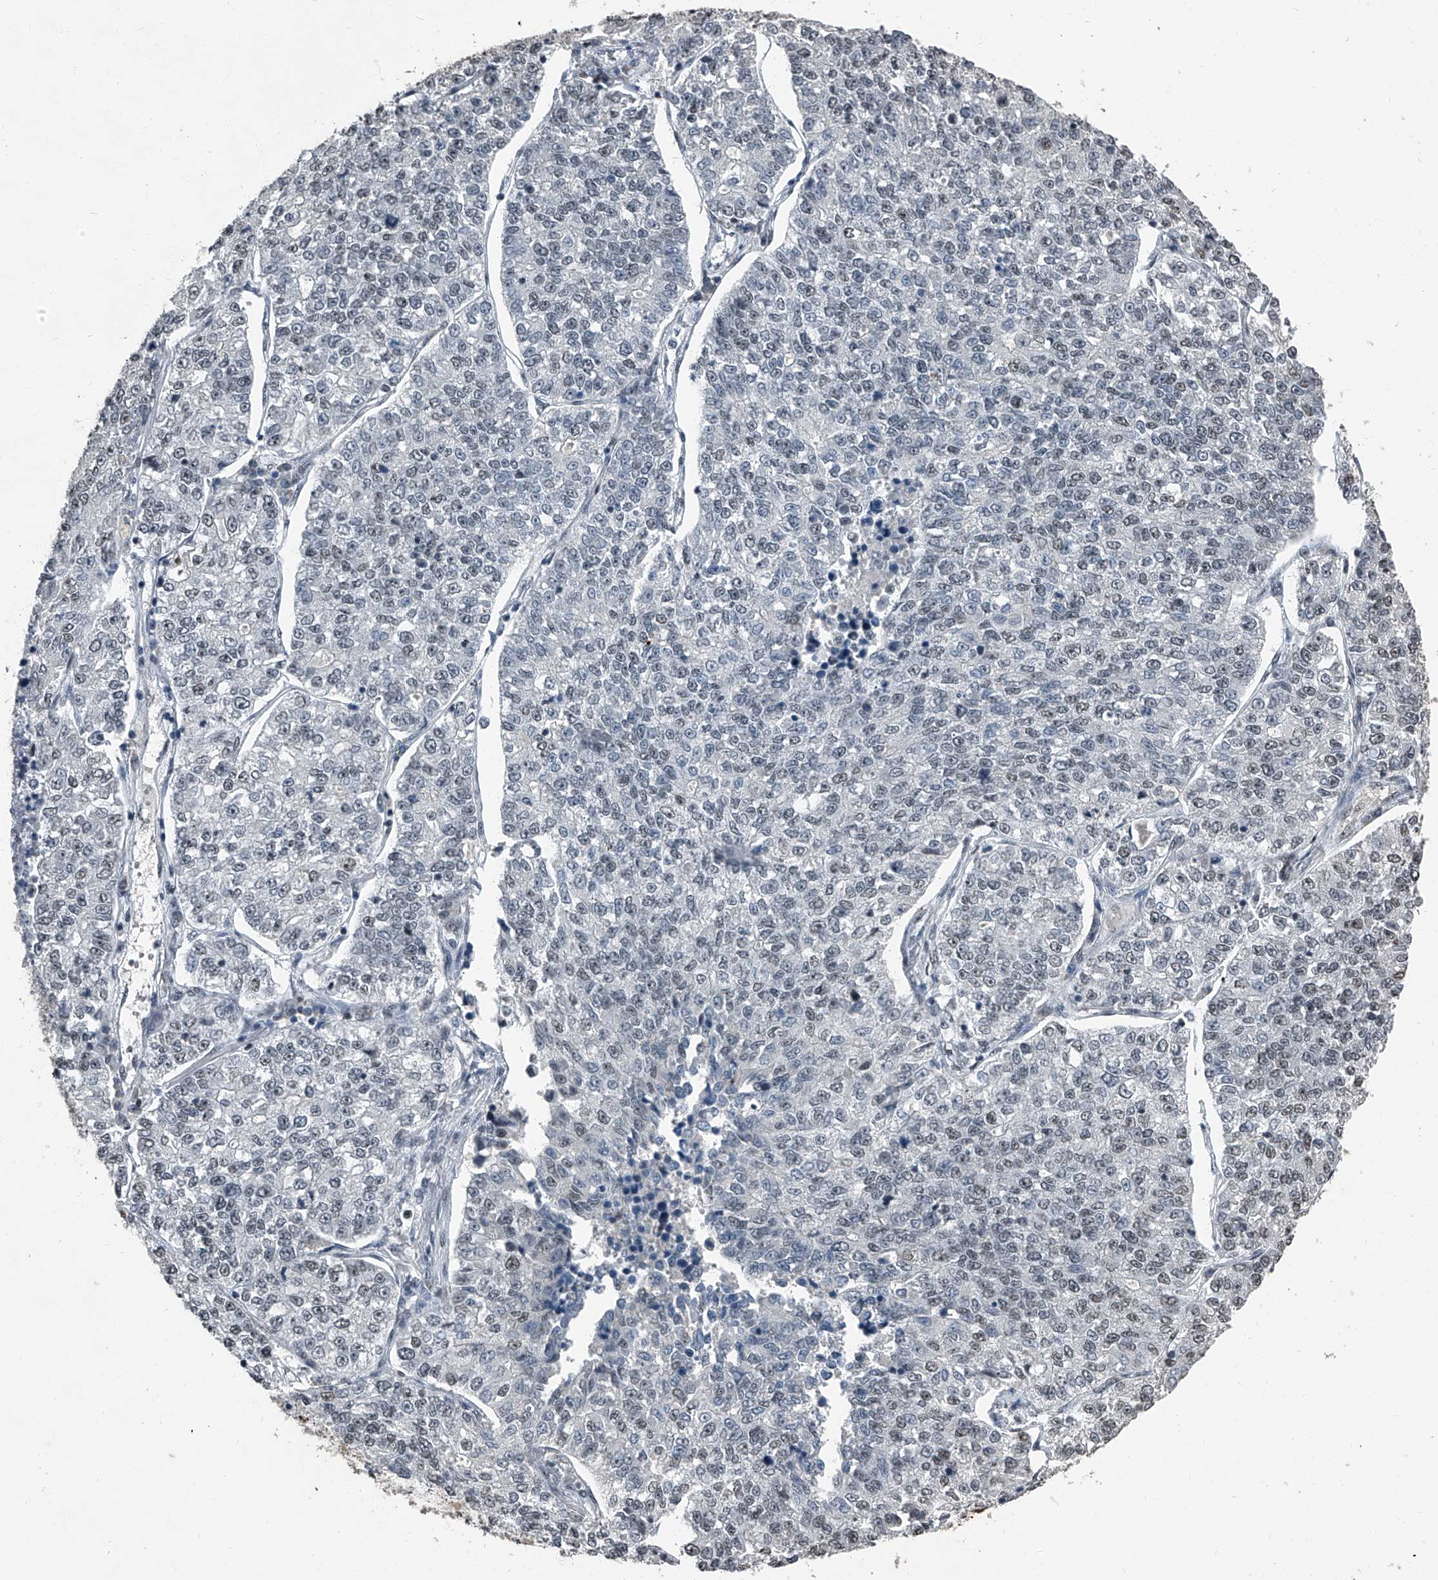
{"staining": {"intensity": "weak", "quantity": "<25%", "location": "nuclear"}, "tissue": "lung cancer", "cell_type": "Tumor cells", "image_type": "cancer", "snomed": [{"axis": "morphology", "description": "Adenocarcinoma, NOS"}, {"axis": "topography", "description": "Lung"}], "caption": "Immunohistochemistry (IHC) of human adenocarcinoma (lung) demonstrates no positivity in tumor cells.", "gene": "TCOF1", "patient": {"sex": "male", "age": 49}}